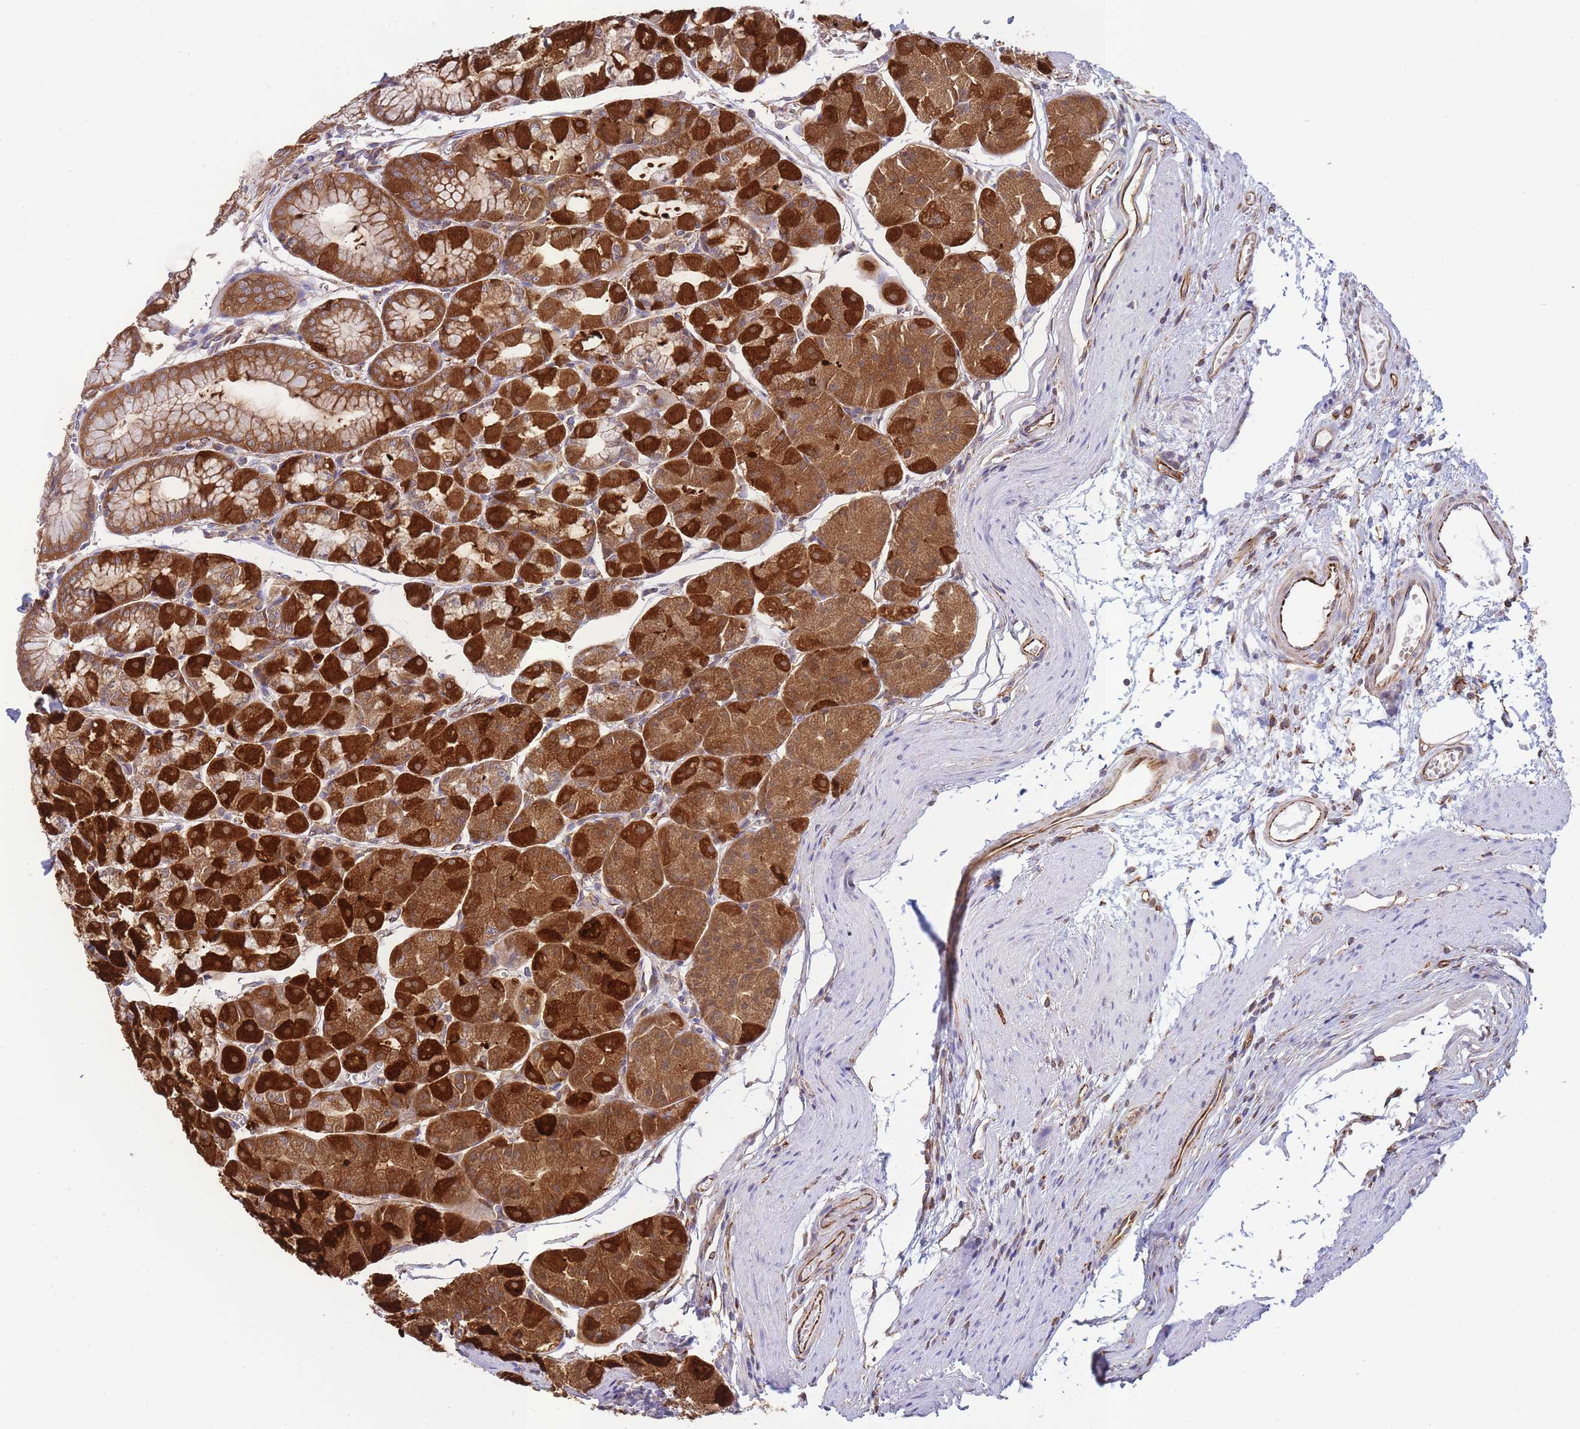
{"staining": {"intensity": "strong", "quantity": ">75%", "location": "cytoplasmic/membranous"}, "tissue": "stomach", "cell_type": "Glandular cells", "image_type": "normal", "snomed": [{"axis": "morphology", "description": "Normal tissue, NOS"}, {"axis": "topography", "description": "Stomach"}], "caption": "Immunohistochemistry (IHC) of unremarkable human stomach demonstrates high levels of strong cytoplasmic/membranous positivity in approximately >75% of glandular cells. Using DAB (3,3'-diaminobenzidine) (brown) and hematoxylin (blue) stains, captured at high magnification using brightfield microscopy.", "gene": "ECPAS", "patient": {"sex": "male", "age": 55}}